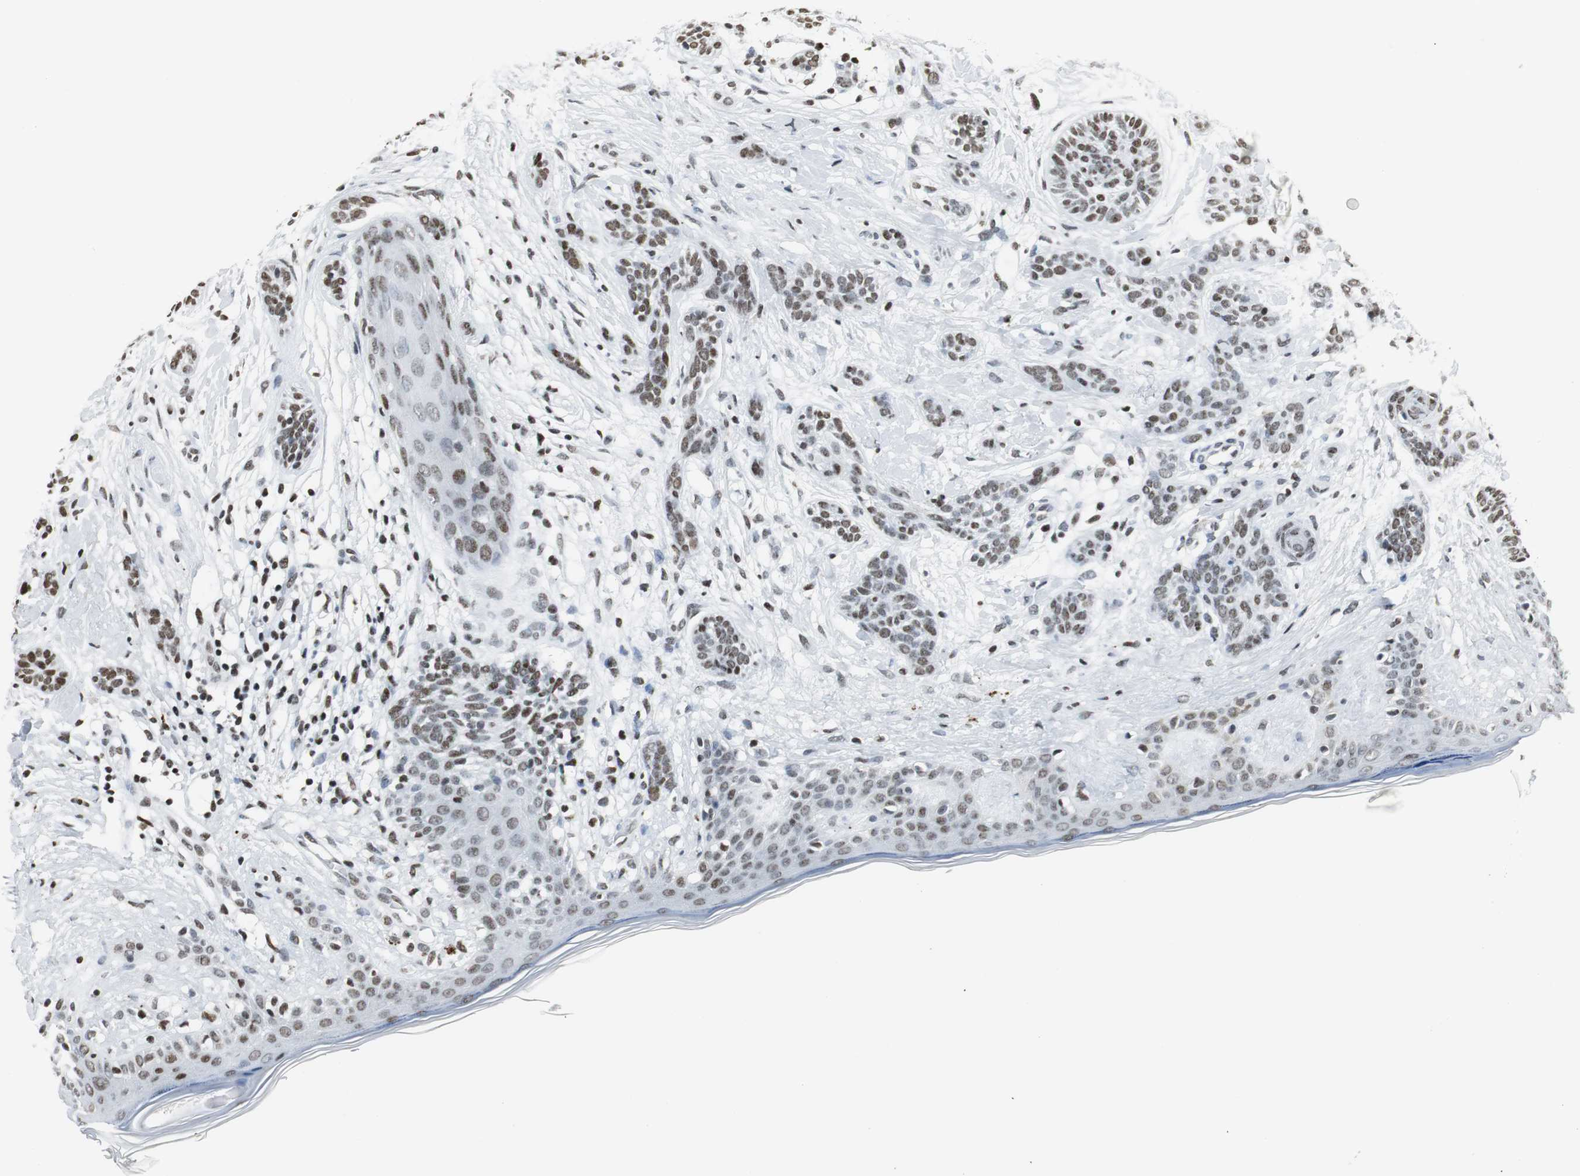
{"staining": {"intensity": "weak", "quantity": ">75%", "location": "nuclear"}, "tissue": "skin cancer", "cell_type": "Tumor cells", "image_type": "cancer", "snomed": [{"axis": "morphology", "description": "Normal tissue, NOS"}, {"axis": "morphology", "description": "Basal cell carcinoma"}, {"axis": "topography", "description": "Skin"}], "caption": "Brown immunohistochemical staining in skin cancer displays weak nuclear staining in approximately >75% of tumor cells. The staining is performed using DAB (3,3'-diaminobenzidine) brown chromogen to label protein expression. The nuclei are counter-stained blue using hematoxylin.", "gene": "RBBP4", "patient": {"sex": "male", "age": 63}}